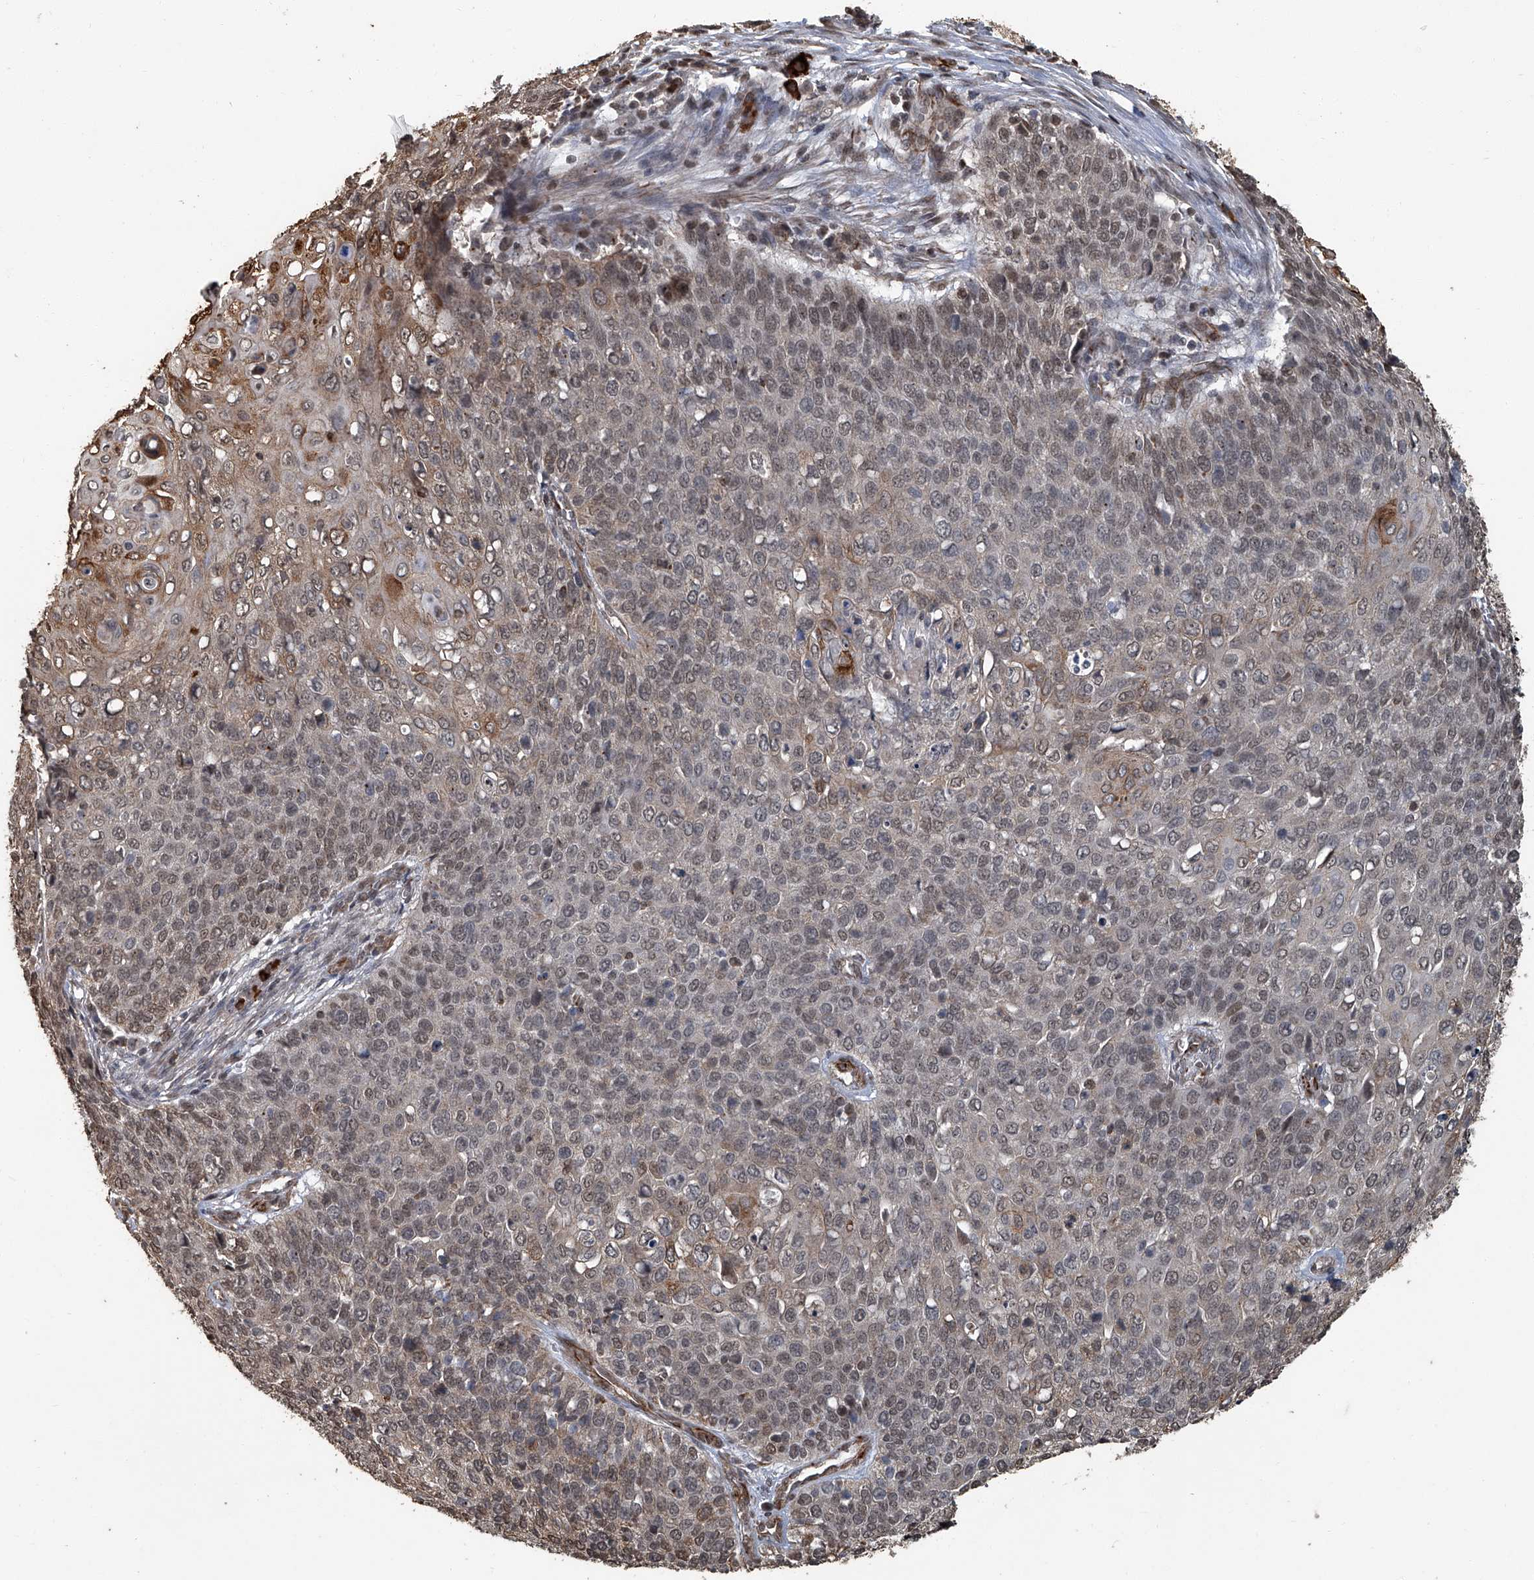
{"staining": {"intensity": "strong", "quantity": "<25%", "location": "cytoplasmic/membranous,nuclear"}, "tissue": "cervical cancer", "cell_type": "Tumor cells", "image_type": "cancer", "snomed": [{"axis": "morphology", "description": "Squamous cell carcinoma, NOS"}, {"axis": "topography", "description": "Cervix"}], "caption": "The micrograph displays a brown stain indicating the presence of a protein in the cytoplasmic/membranous and nuclear of tumor cells in cervical cancer (squamous cell carcinoma).", "gene": "GPR132", "patient": {"sex": "female", "age": 39}}